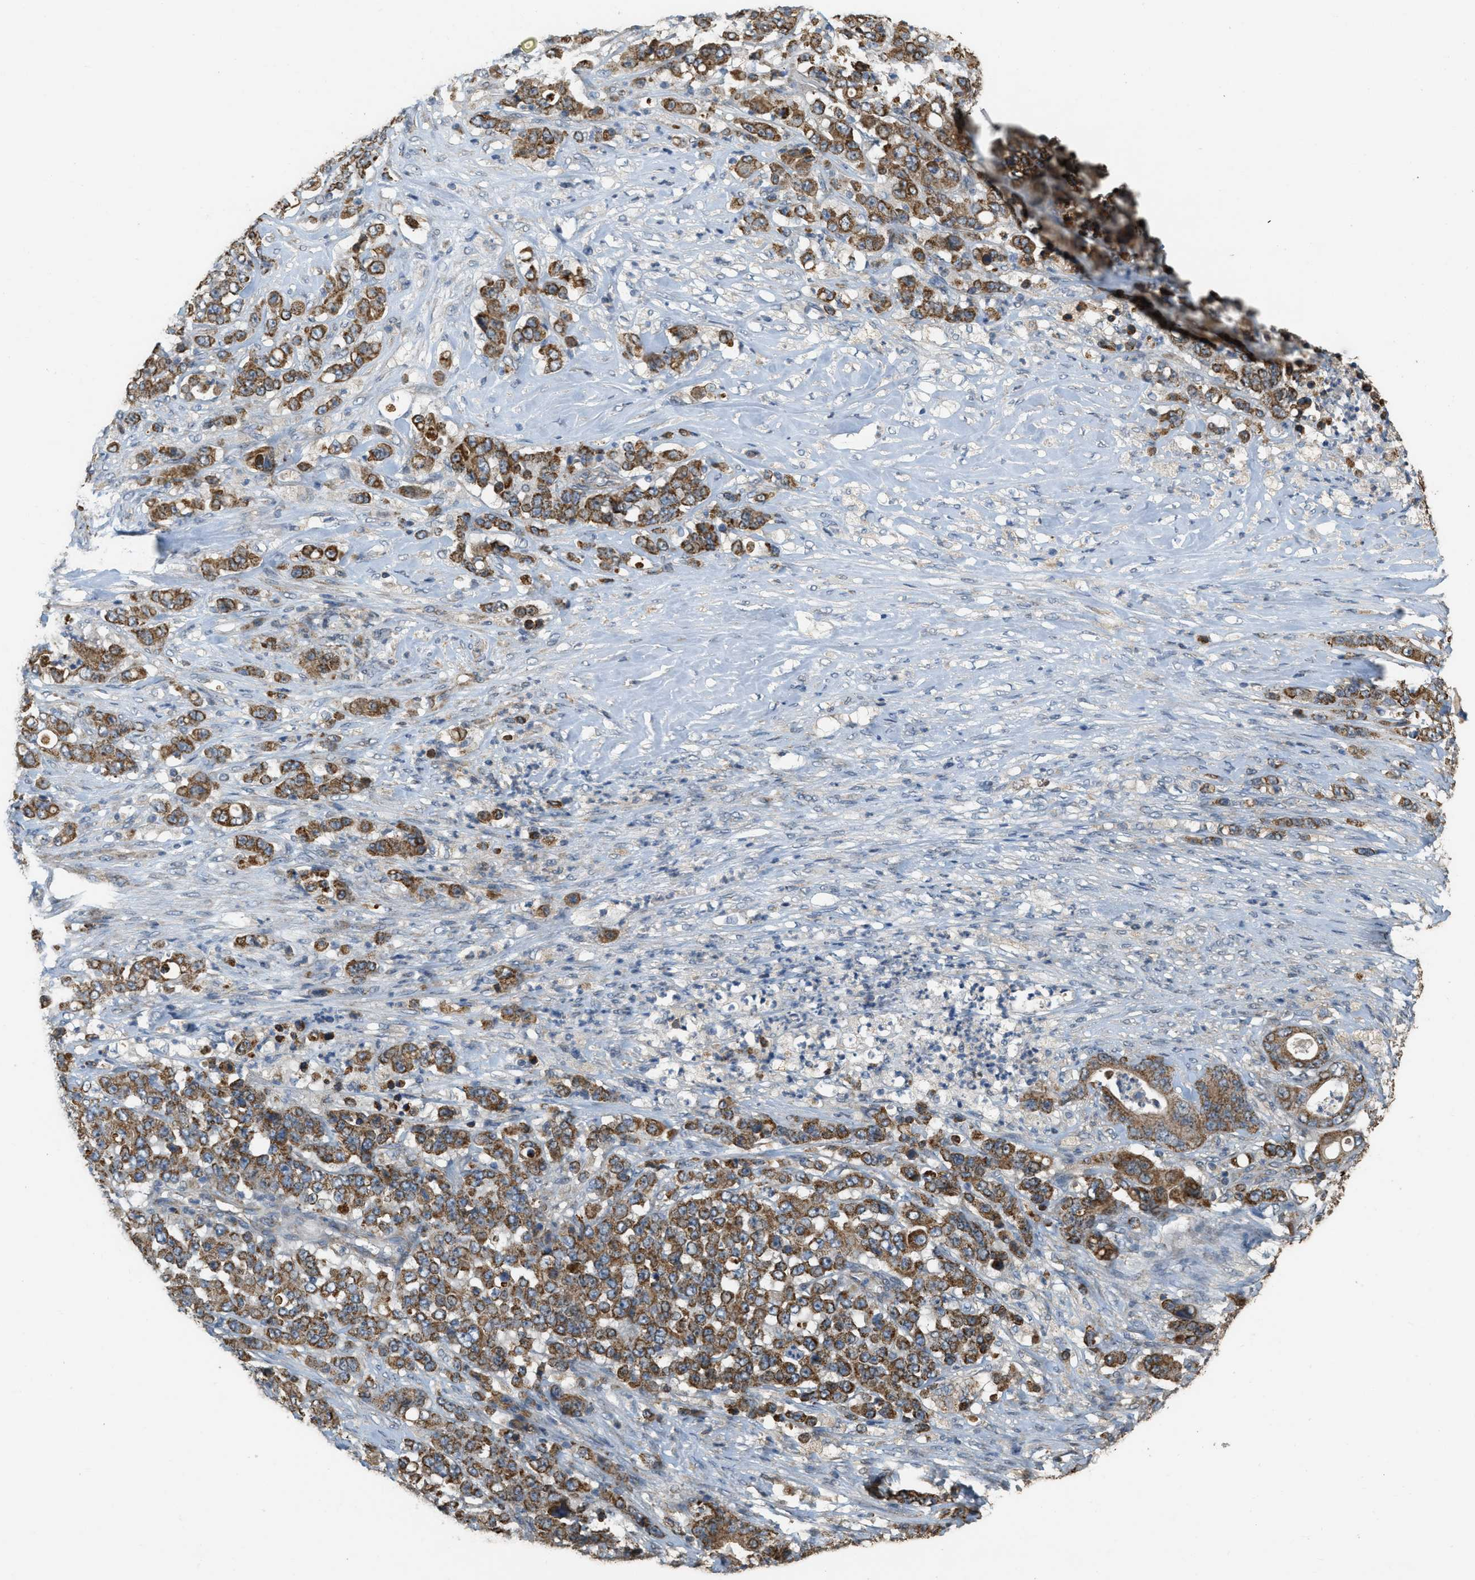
{"staining": {"intensity": "moderate", "quantity": ">75%", "location": "cytoplasmic/membranous"}, "tissue": "stomach cancer", "cell_type": "Tumor cells", "image_type": "cancer", "snomed": [{"axis": "morphology", "description": "Adenocarcinoma, NOS"}, {"axis": "topography", "description": "Stomach"}], "caption": "A high-resolution histopathology image shows immunohistochemistry (IHC) staining of adenocarcinoma (stomach), which shows moderate cytoplasmic/membranous positivity in approximately >75% of tumor cells. (DAB (3,3'-diaminobenzidine) IHC with brightfield microscopy, high magnification).", "gene": "KCNA4", "patient": {"sex": "female", "age": 73}}